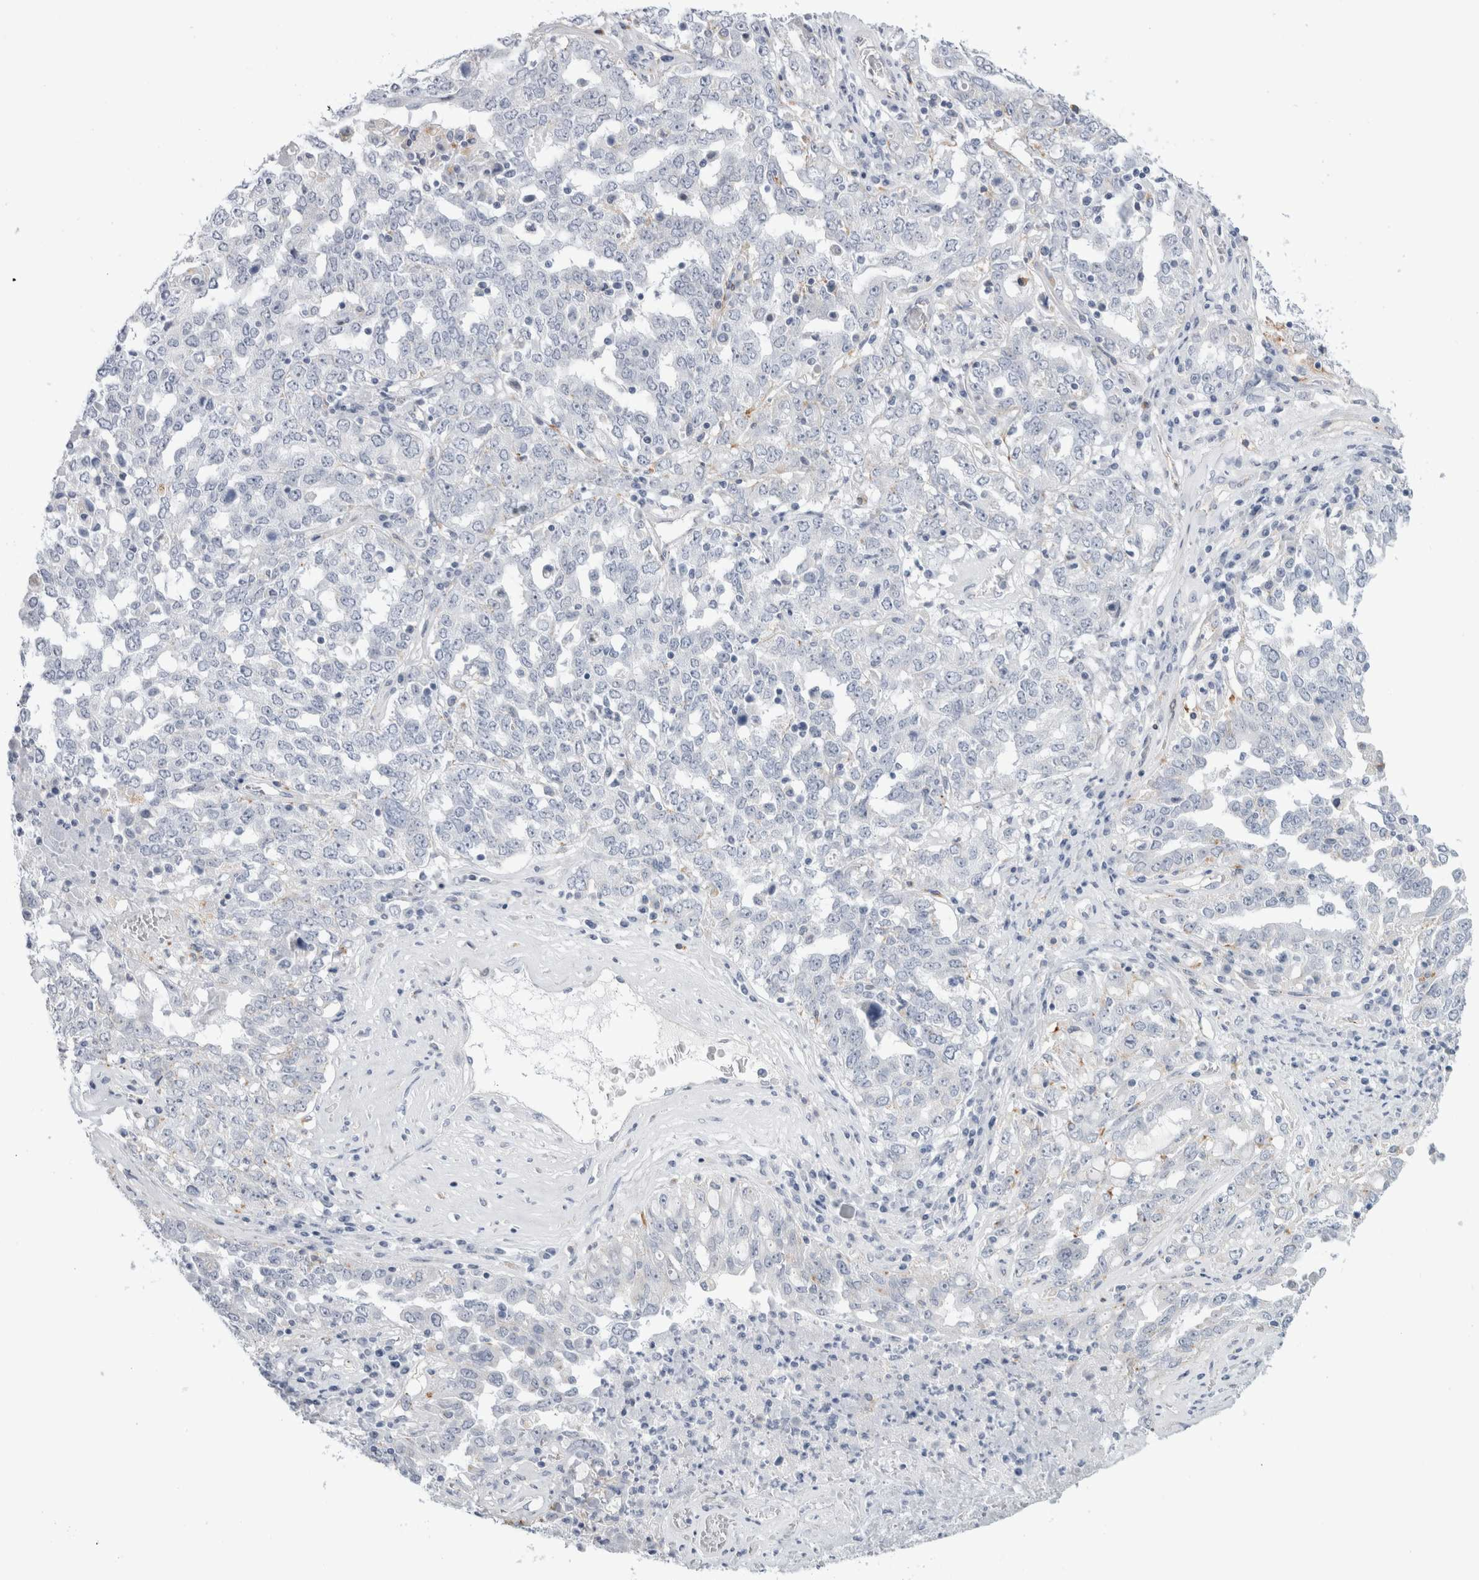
{"staining": {"intensity": "negative", "quantity": "none", "location": "none"}, "tissue": "ovarian cancer", "cell_type": "Tumor cells", "image_type": "cancer", "snomed": [{"axis": "morphology", "description": "Carcinoma, endometroid"}, {"axis": "topography", "description": "Ovary"}], "caption": "The immunohistochemistry histopathology image has no significant expression in tumor cells of ovarian endometroid carcinoma tissue.", "gene": "ANKMY1", "patient": {"sex": "female", "age": 62}}